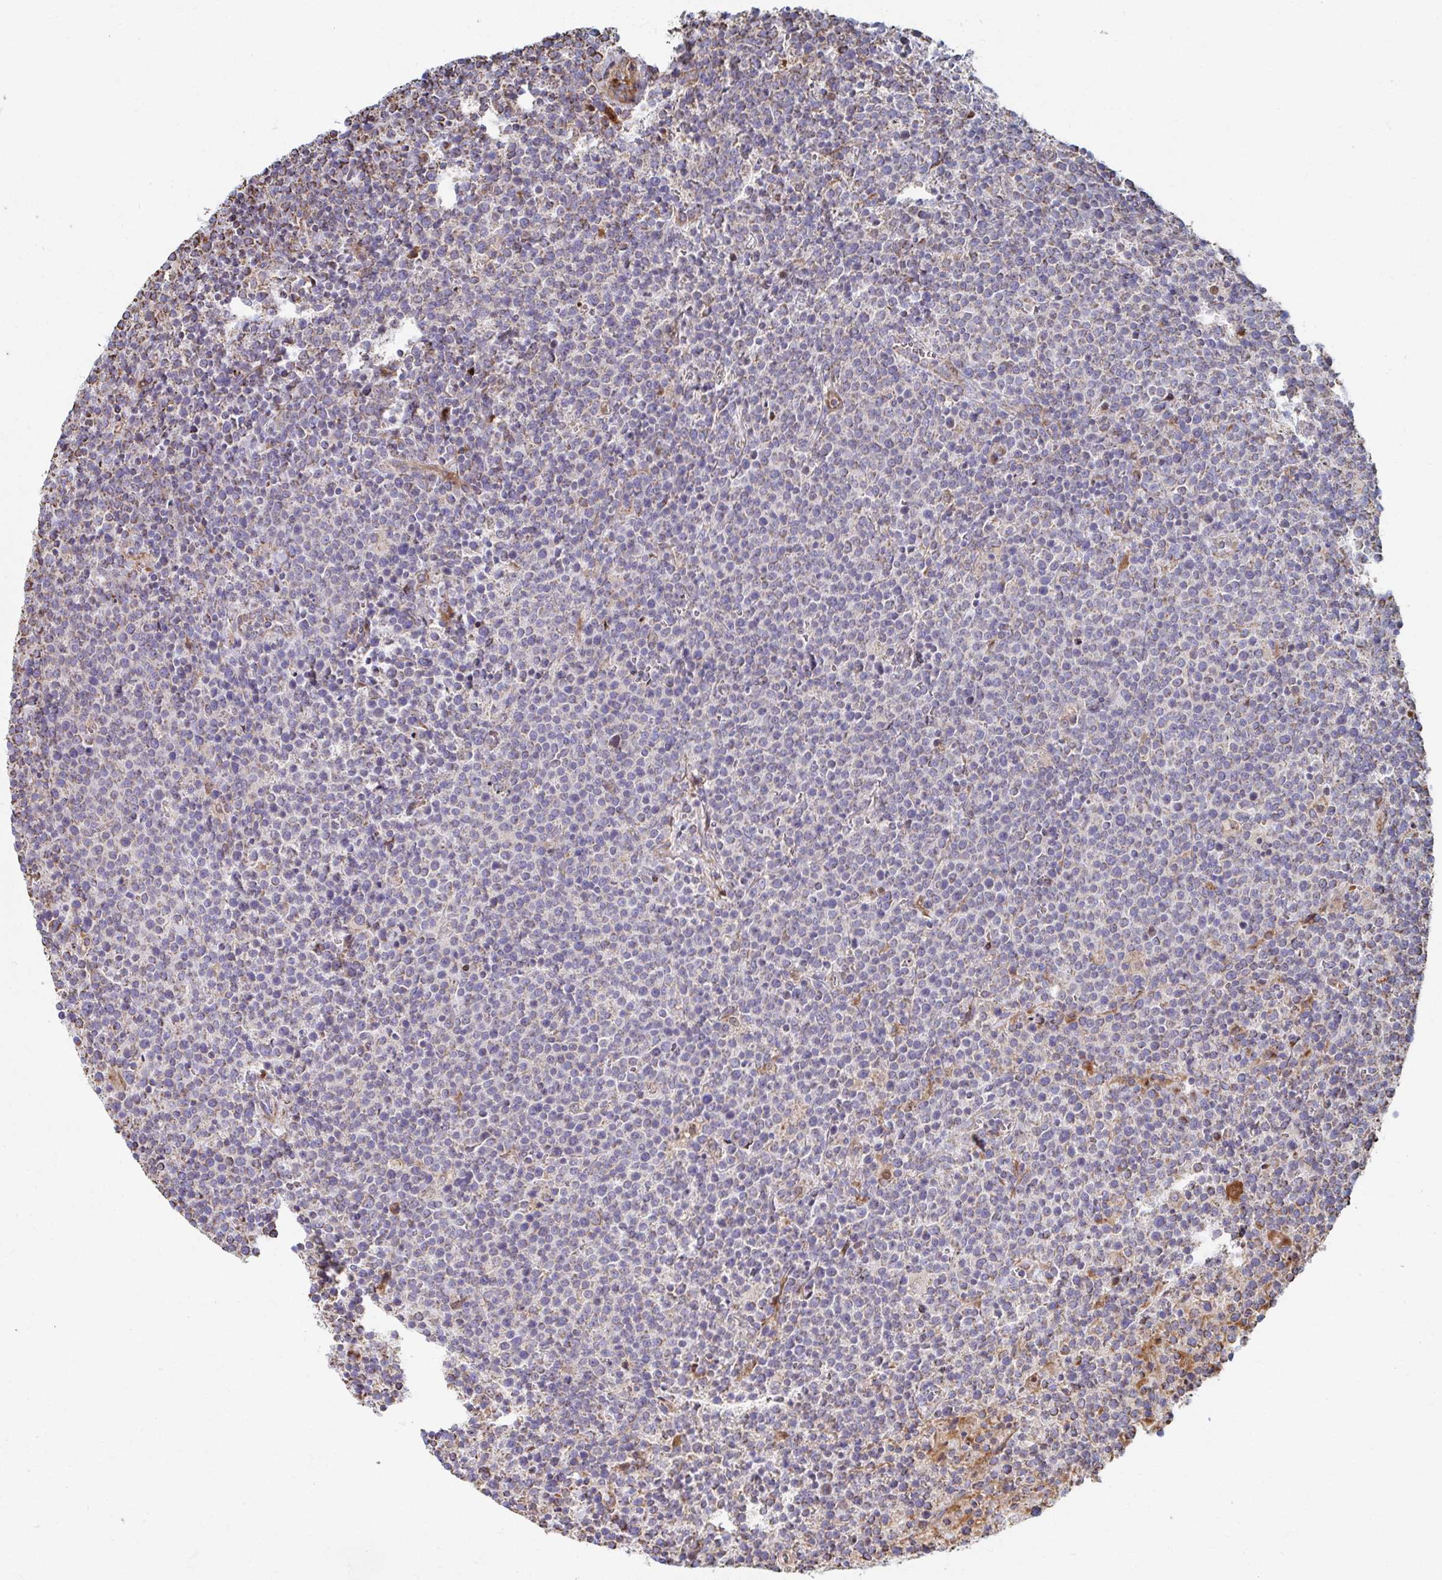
{"staining": {"intensity": "negative", "quantity": "none", "location": "none"}, "tissue": "lymphoma", "cell_type": "Tumor cells", "image_type": "cancer", "snomed": [{"axis": "morphology", "description": "Malignant lymphoma, non-Hodgkin's type, High grade"}, {"axis": "topography", "description": "Lymph node"}], "caption": "Immunohistochemical staining of malignant lymphoma, non-Hodgkin's type (high-grade) demonstrates no significant positivity in tumor cells. Brightfield microscopy of immunohistochemistry stained with DAB (brown) and hematoxylin (blue), captured at high magnification.", "gene": "SAT1", "patient": {"sex": "male", "age": 61}}